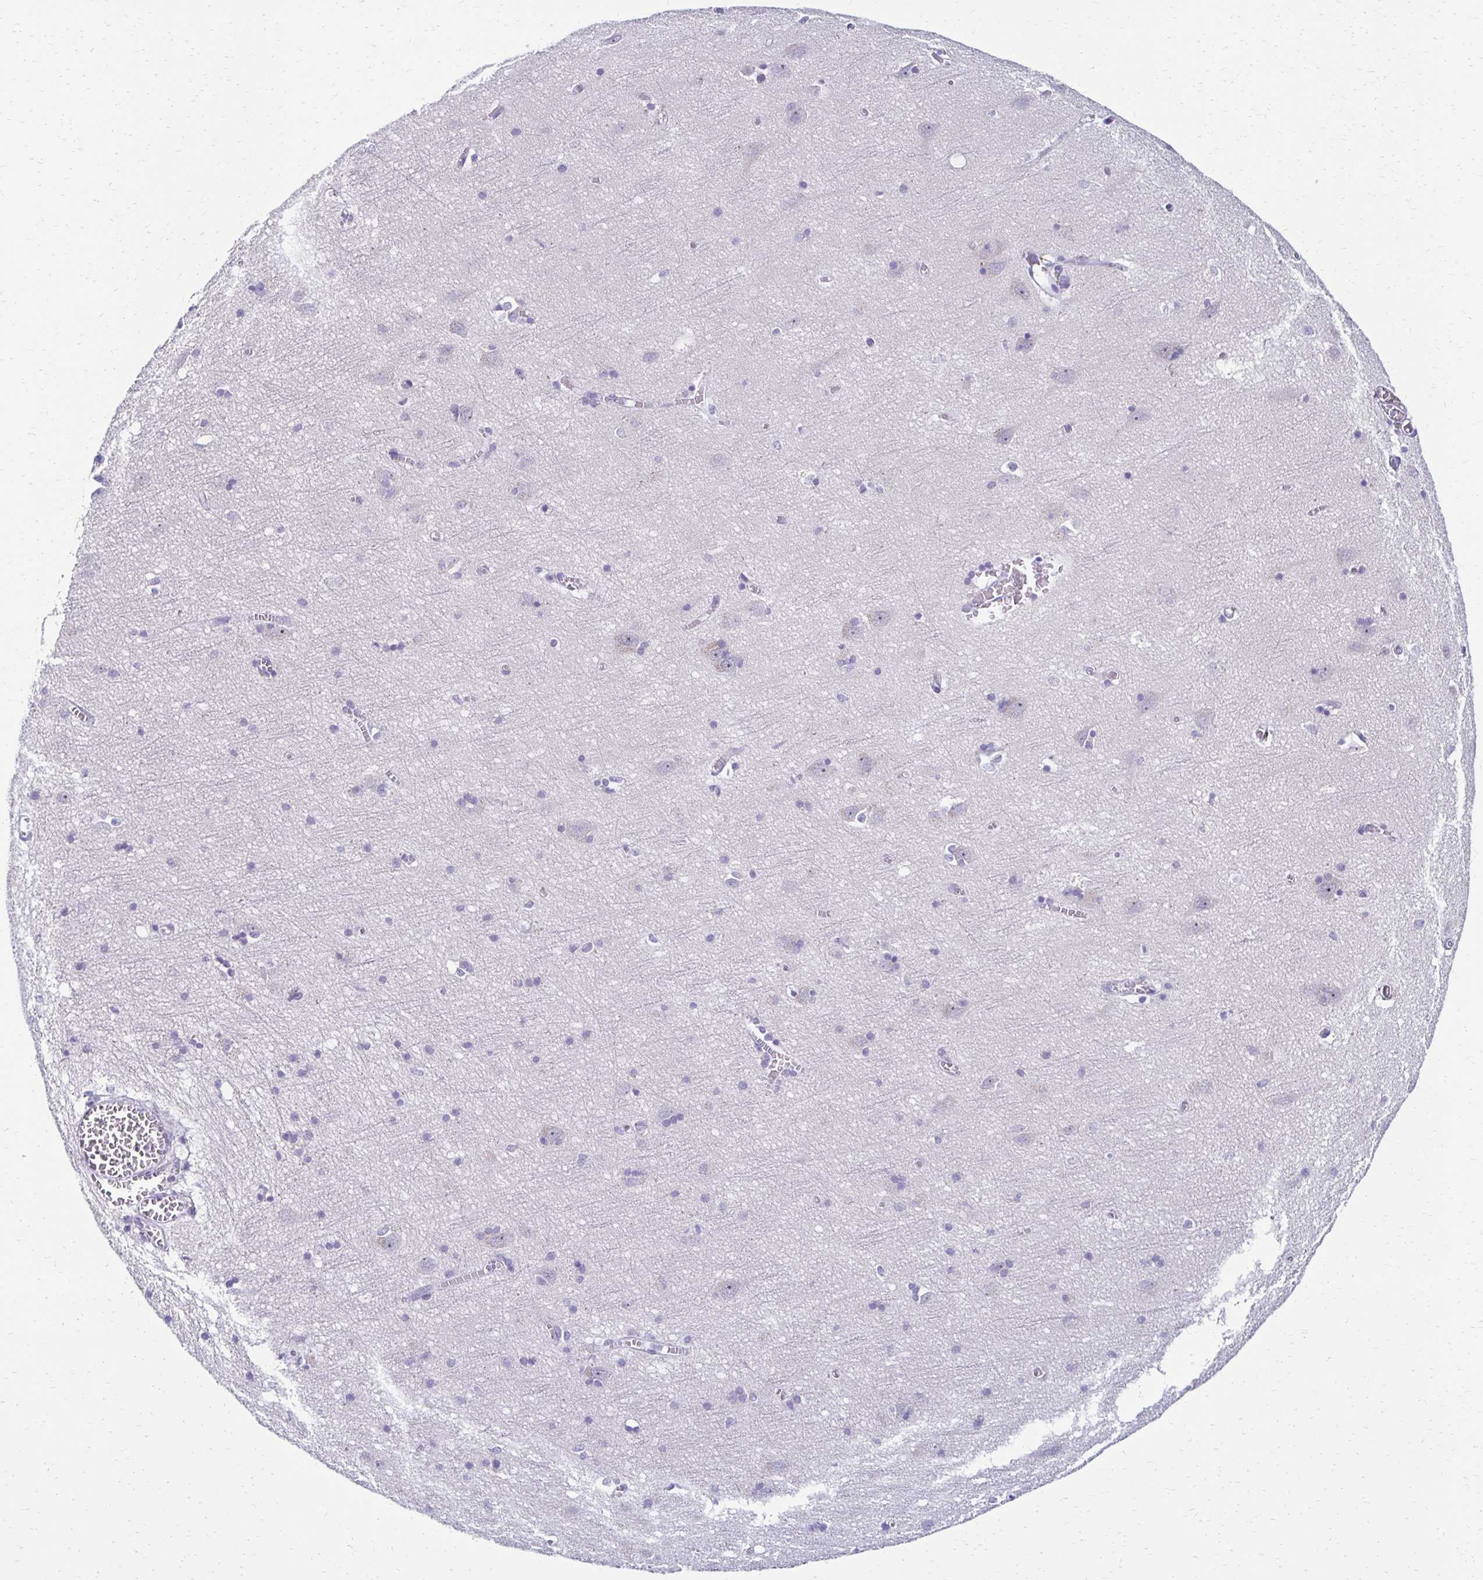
{"staining": {"intensity": "negative", "quantity": "none", "location": "none"}, "tissue": "cerebral cortex", "cell_type": "Endothelial cells", "image_type": "normal", "snomed": [{"axis": "morphology", "description": "Normal tissue, NOS"}, {"axis": "topography", "description": "Cerebral cortex"}], "caption": "This is an immunohistochemistry micrograph of normal human cerebral cortex. There is no expression in endothelial cells.", "gene": "C1QTNF2", "patient": {"sex": "male", "age": 70}}